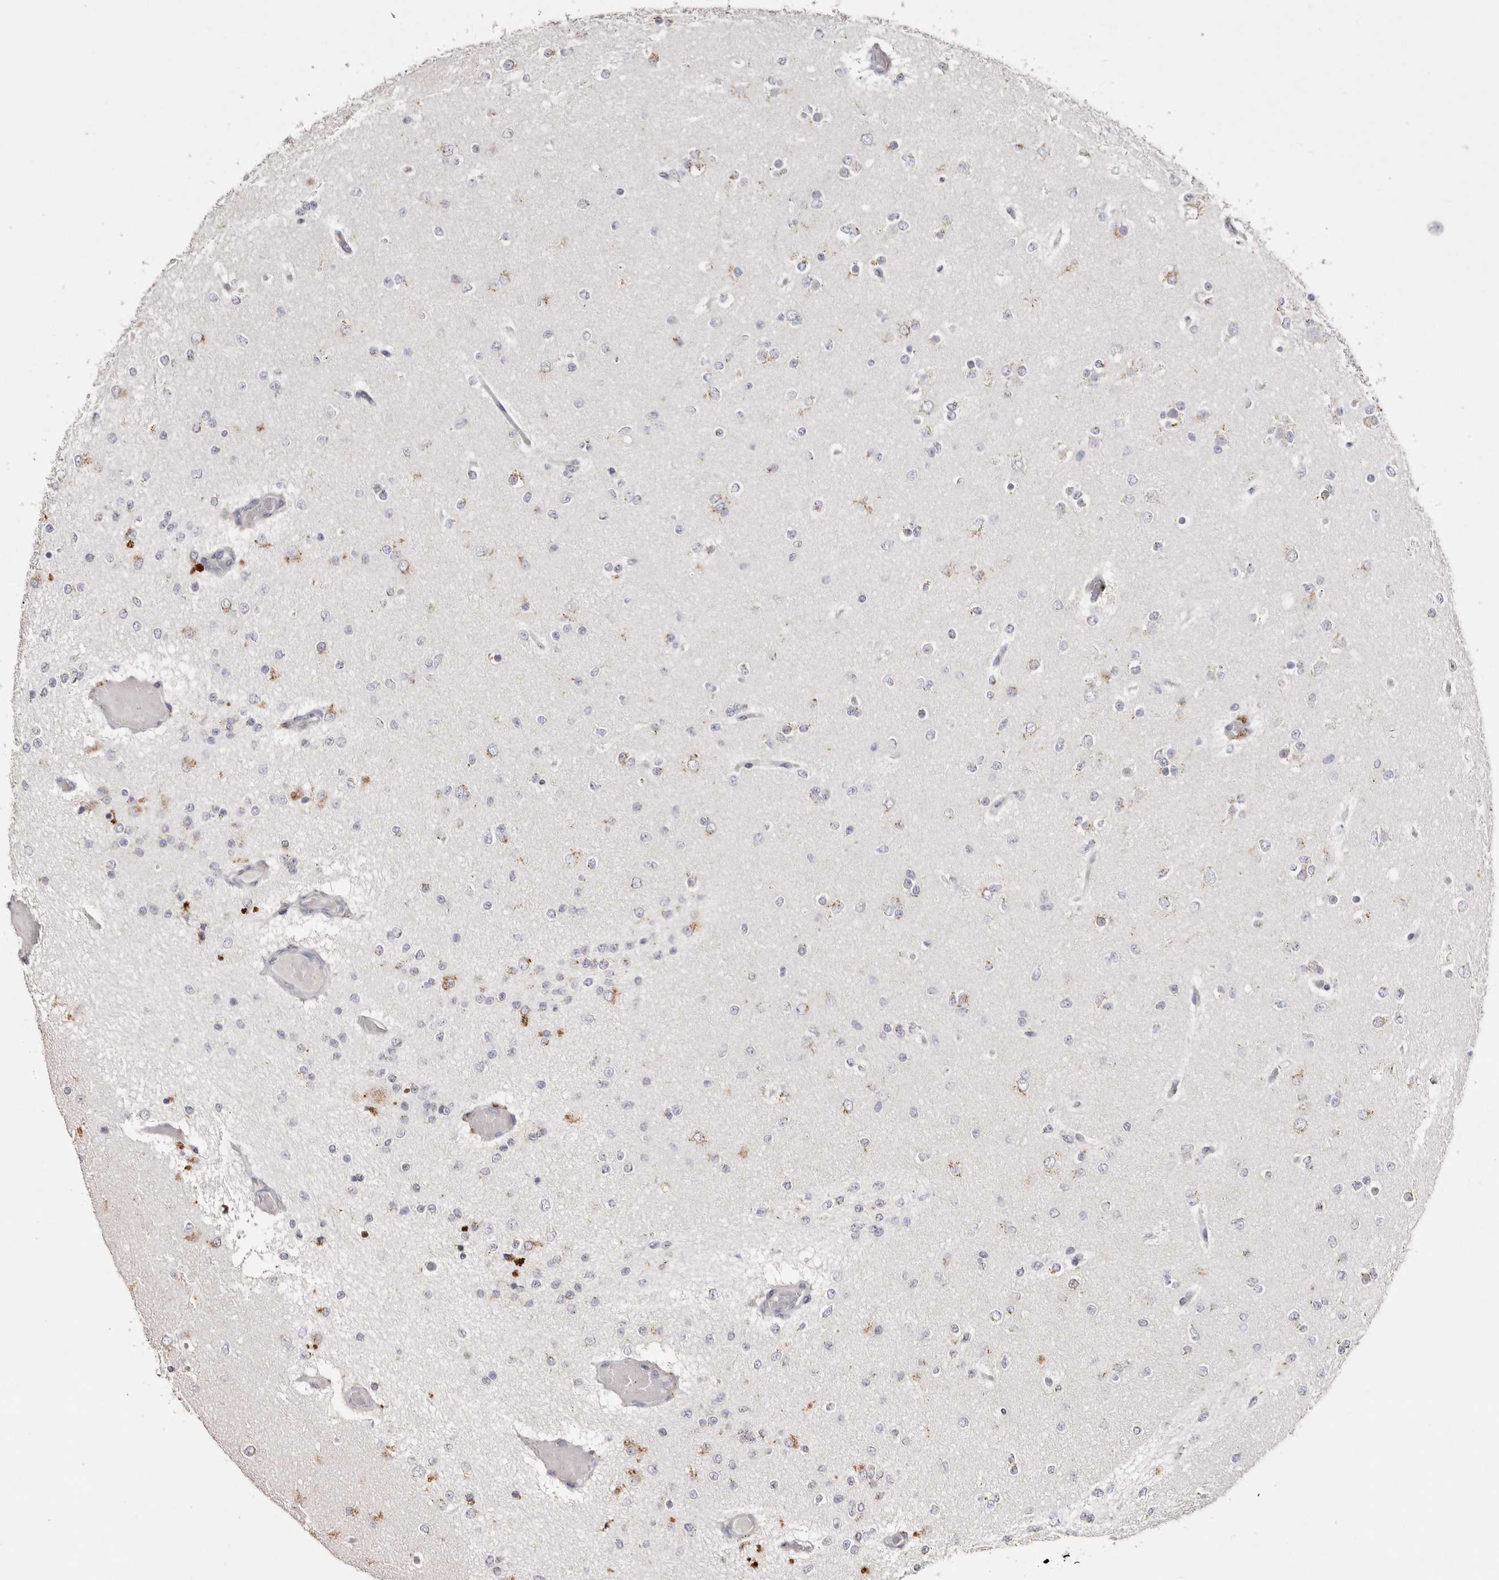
{"staining": {"intensity": "moderate", "quantity": "25%-75%", "location": "cytoplasmic/membranous"}, "tissue": "glioma", "cell_type": "Tumor cells", "image_type": "cancer", "snomed": [{"axis": "morphology", "description": "Glioma, malignant, Low grade"}, {"axis": "topography", "description": "Brain"}], "caption": "A photomicrograph of malignant low-grade glioma stained for a protein demonstrates moderate cytoplasmic/membranous brown staining in tumor cells.", "gene": "LGALS7B", "patient": {"sex": "female", "age": 22}}